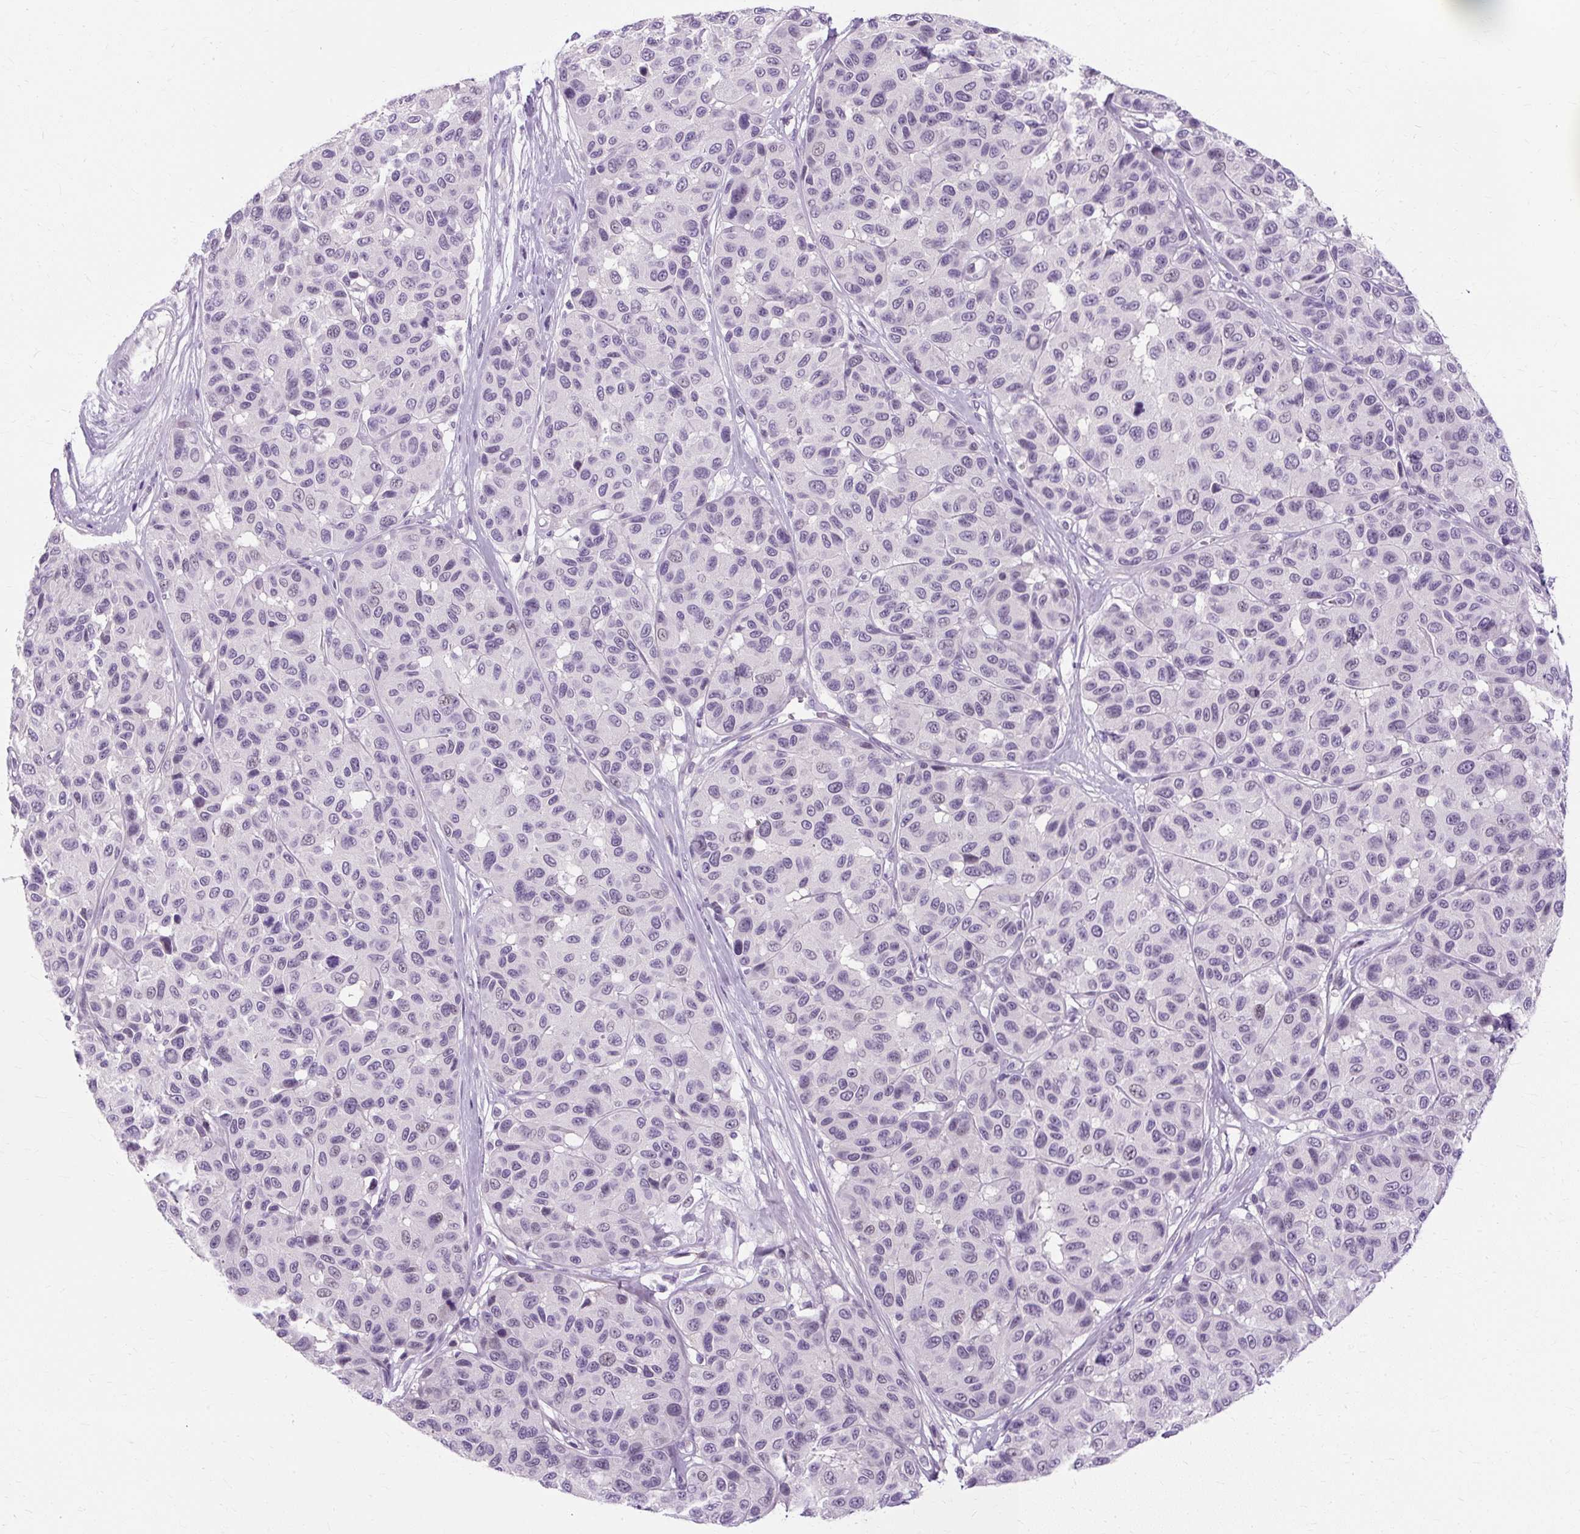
{"staining": {"intensity": "negative", "quantity": "none", "location": "none"}, "tissue": "melanoma", "cell_type": "Tumor cells", "image_type": "cancer", "snomed": [{"axis": "morphology", "description": "Malignant melanoma, NOS"}, {"axis": "topography", "description": "Skin"}], "caption": "Protein analysis of malignant melanoma displays no significant expression in tumor cells. (DAB immunohistochemistry with hematoxylin counter stain).", "gene": "RYBP", "patient": {"sex": "female", "age": 66}}